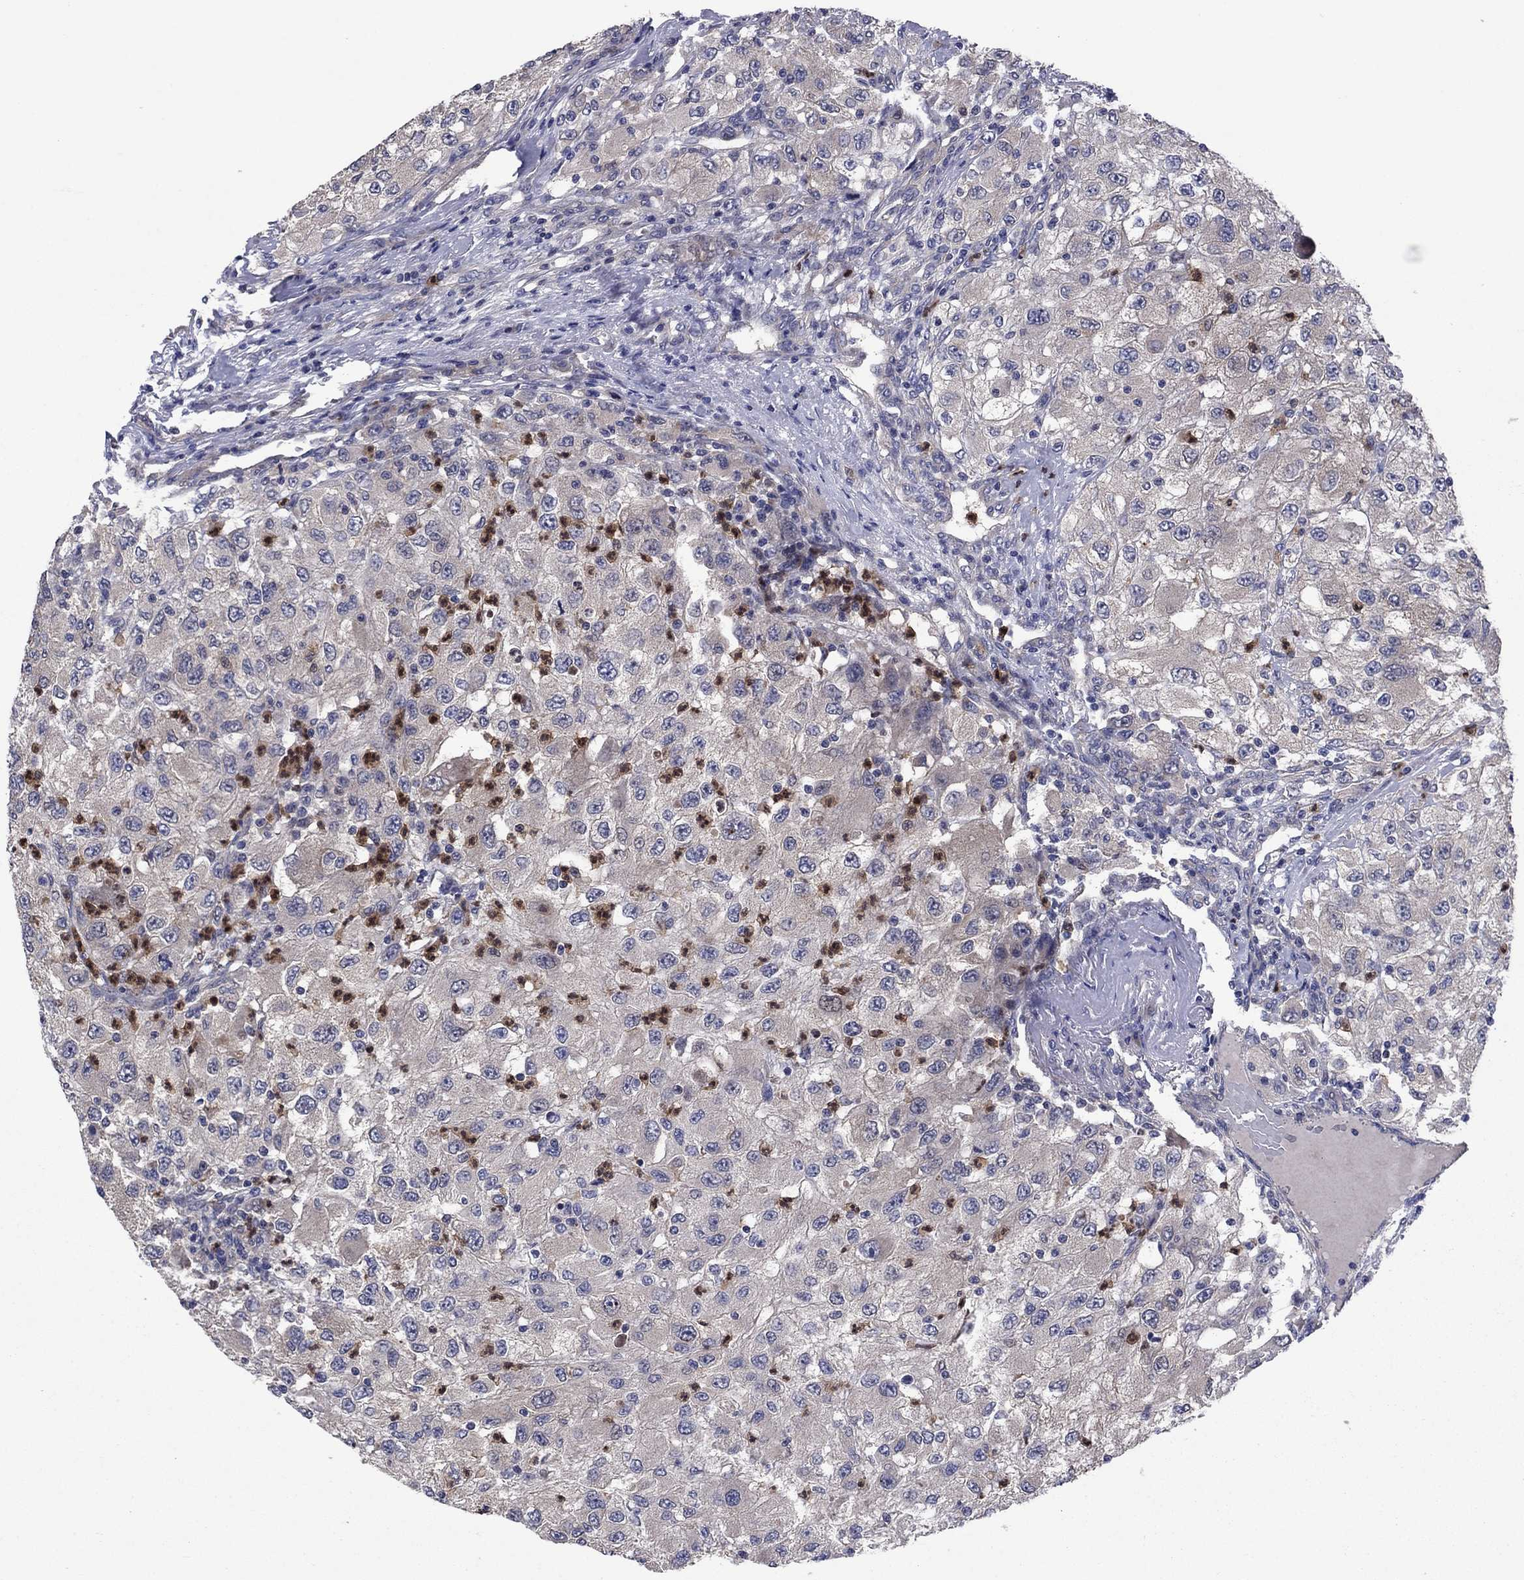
{"staining": {"intensity": "negative", "quantity": "none", "location": "none"}, "tissue": "renal cancer", "cell_type": "Tumor cells", "image_type": "cancer", "snomed": [{"axis": "morphology", "description": "Adenocarcinoma, NOS"}, {"axis": "topography", "description": "Kidney"}], "caption": "An IHC photomicrograph of renal adenocarcinoma is shown. There is no staining in tumor cells of renal adenocarcinoma.", "gene": "MSRB1", "patient": {"sex": "female", "age": 67}}